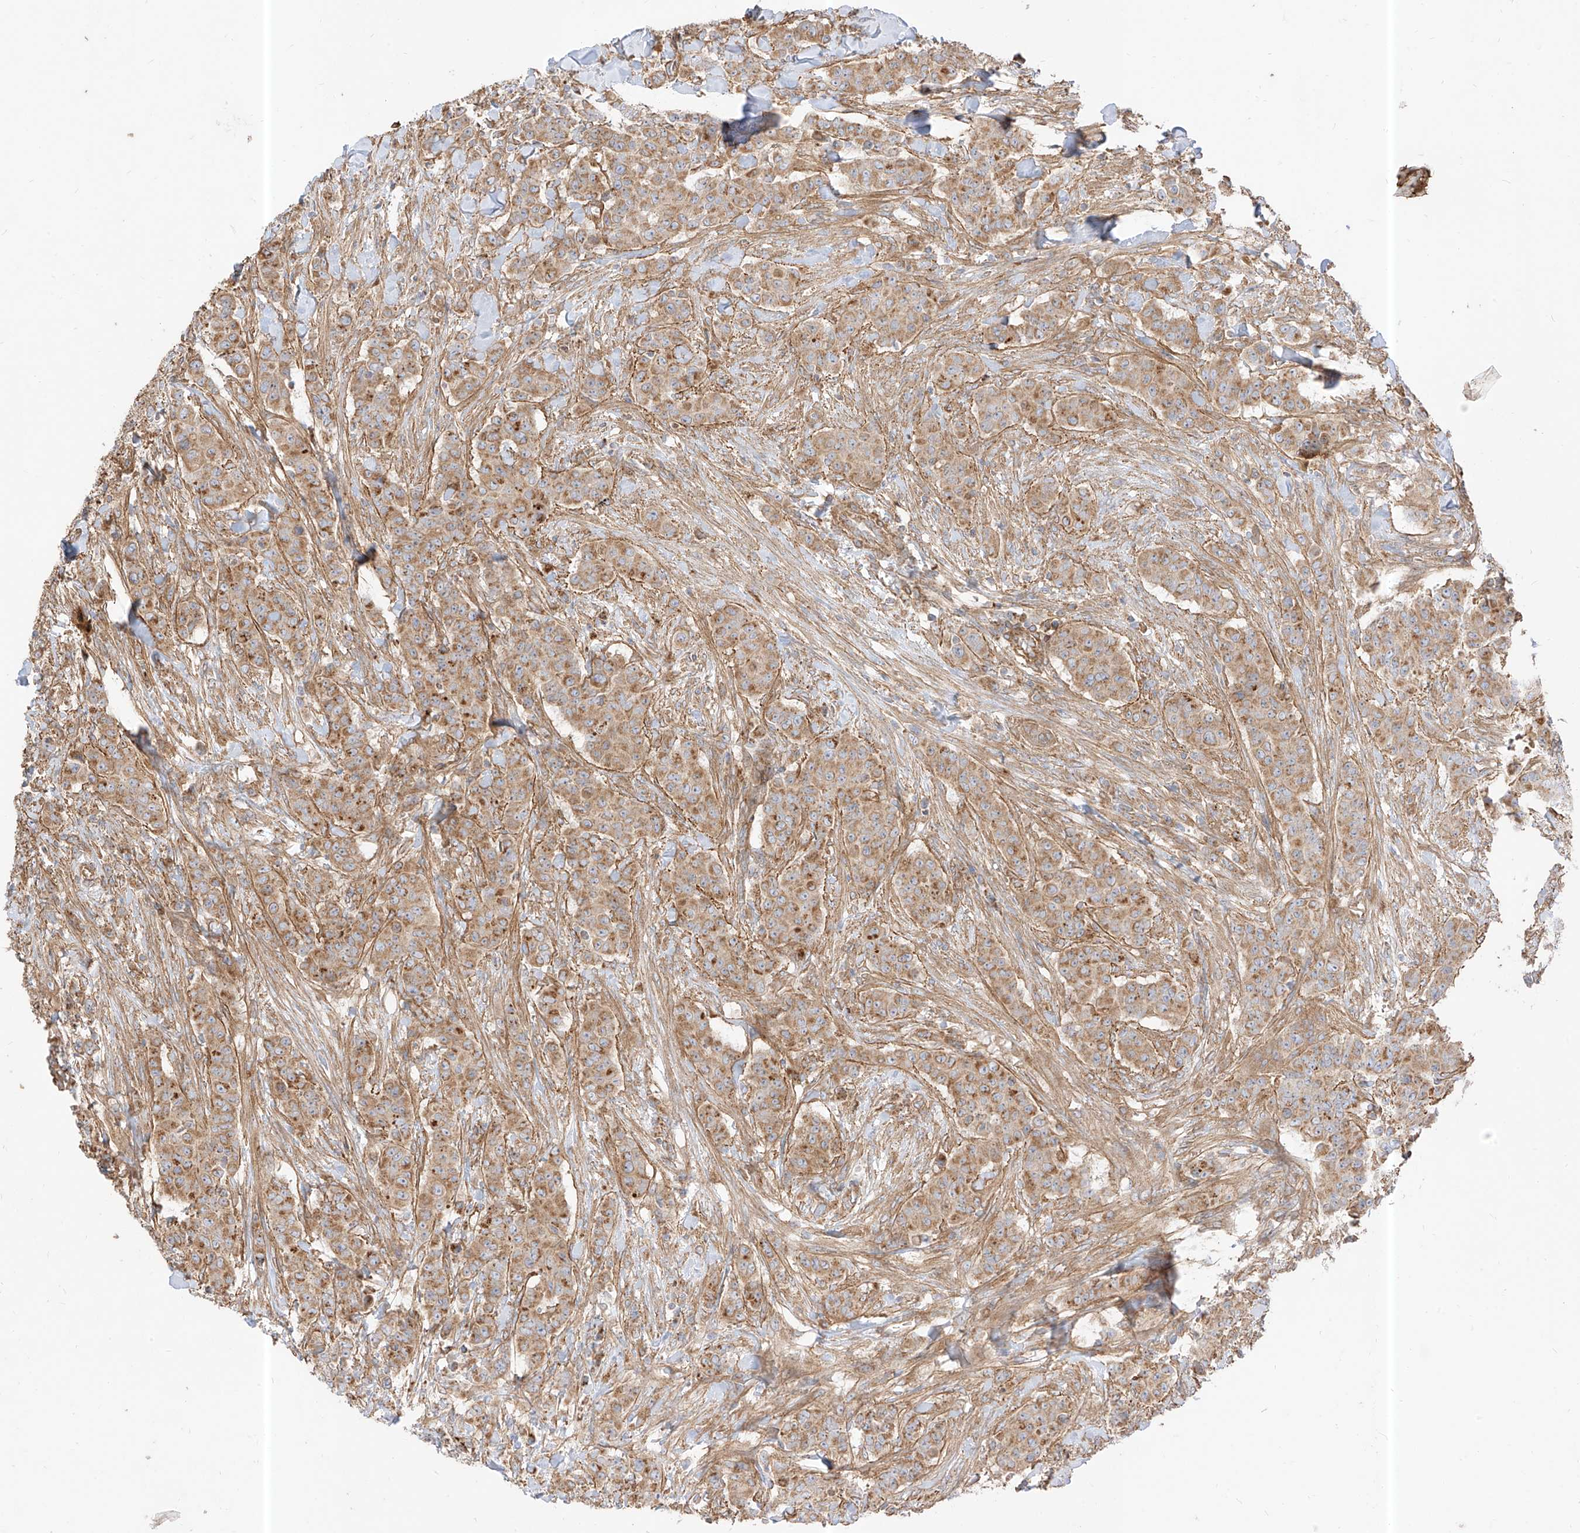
{"staining": {"intensity": "moderate", "quantity": ">75%", "location": "cytoplasmic/membranous"}, "tissue": "breast cancer", "cell_type": "Tumor cells", "image_type": "cancer", "snomed": [{"axis": "morphology", "description": "Duct carcinoma"}, {"axis": "topography", "description": "Breast"}], "caption": "This micrograph reveals immunohistochemistry (IHC) staining of human breast cancer (infiltrating ductal carcinoma), with medium moderate cytoplasmic/membranous positivity in about >75% of tumor cells.", "gene": "PLCL1", "patient": {"sex": "female", "age": 40}}